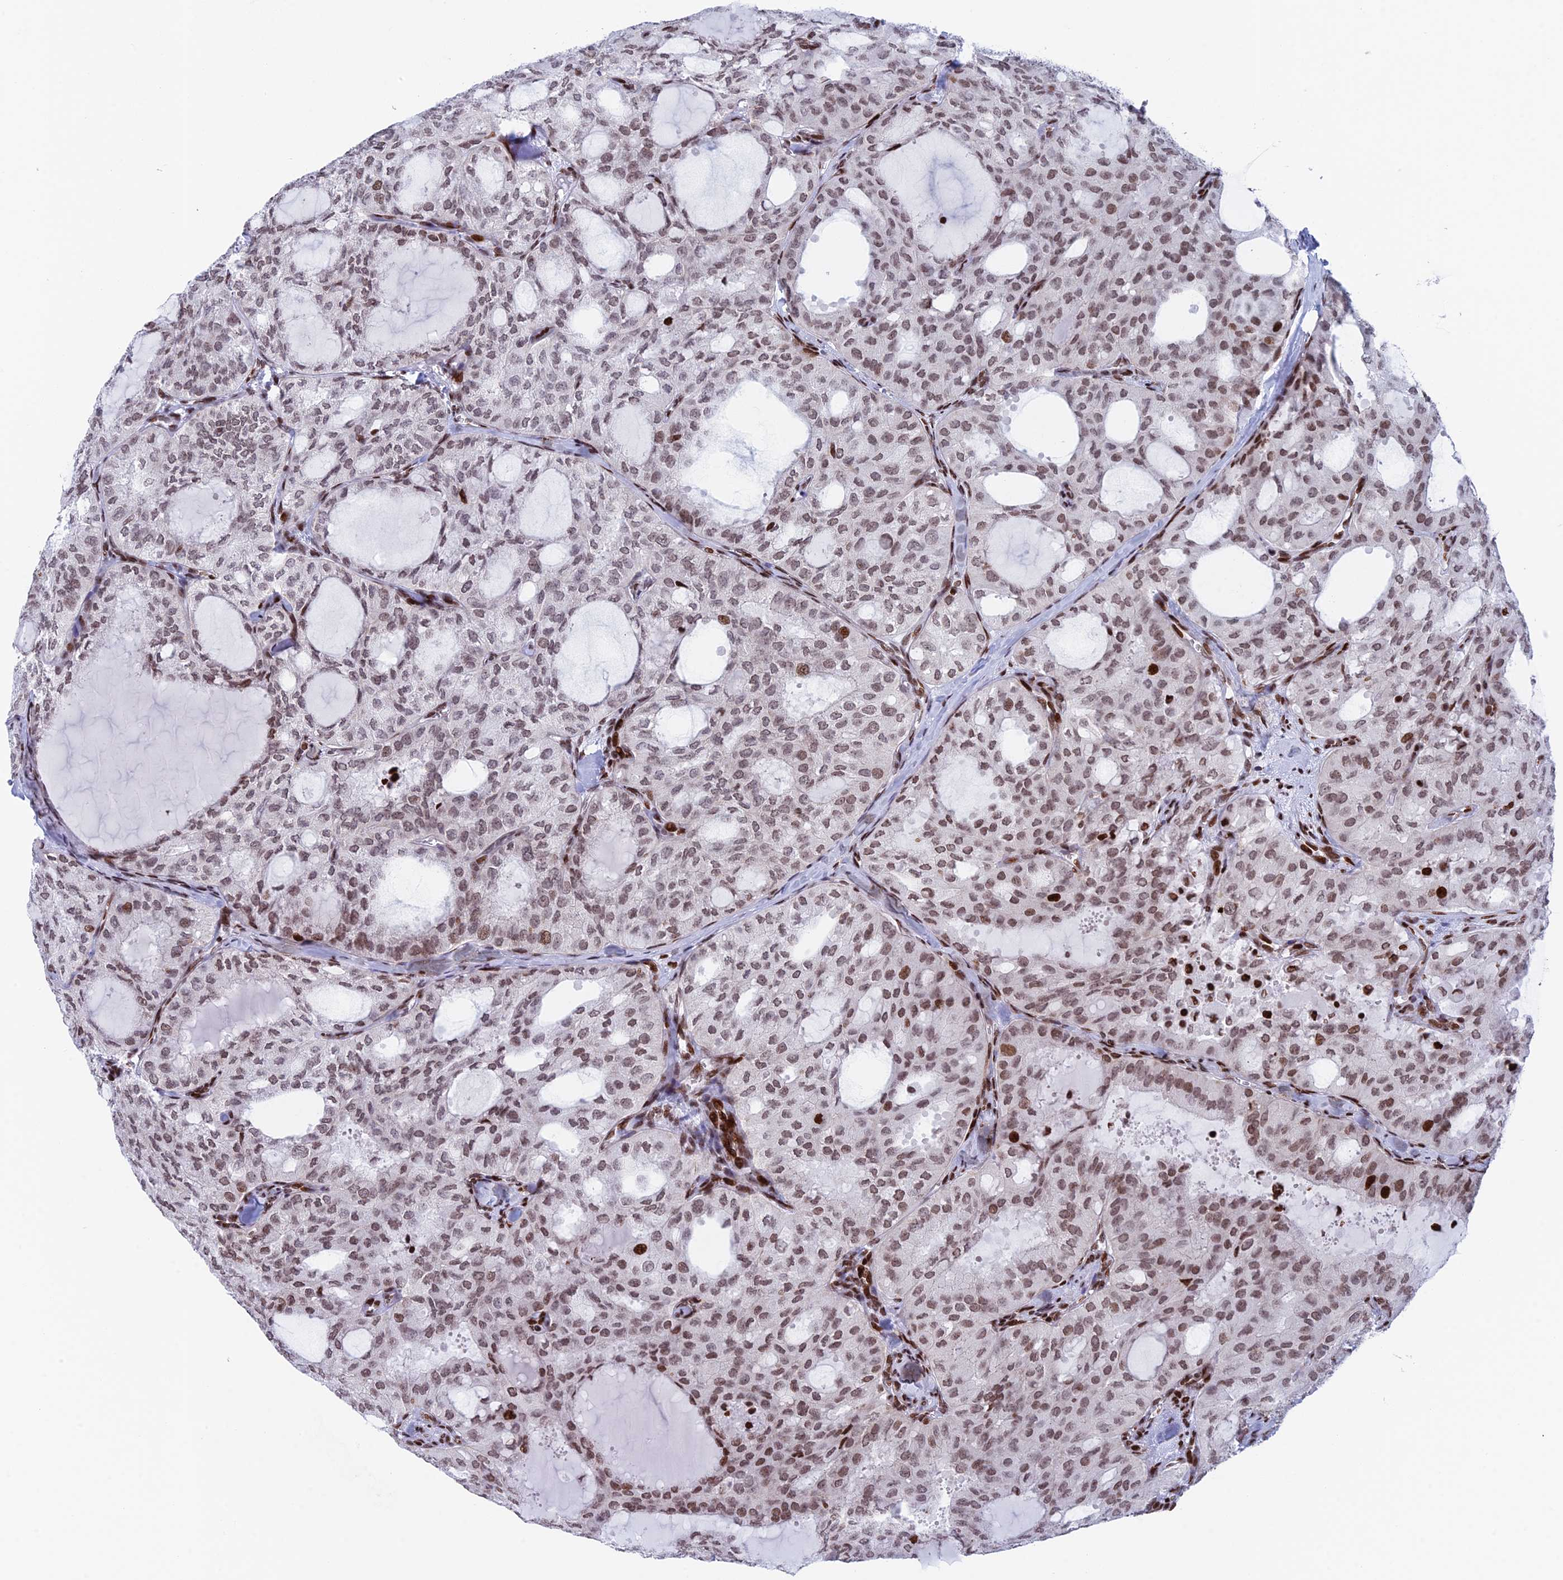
{"staining": {"intensity": "moderate", "quantity": "25%-75%", "location": "nuclear"}, "tissue": "thyroid cancer", "cell_type": "Tumor cells", "image_type": "cancer", "snomed": [{"axis": "morphology", "description": "Follicular adenoma carcinoma, NOS"}, {"axis": "topography", "description": "Thyroid gland"}], "caption": "A high-resolution micrograph shows immunohistochemistry staining of thyroid cancer, which exhibits moderate nuclear staining in approximately 25%-75% of tumor cells.", "gene": "RPAP1", "patient": {"sex": "male", "age": 75}}